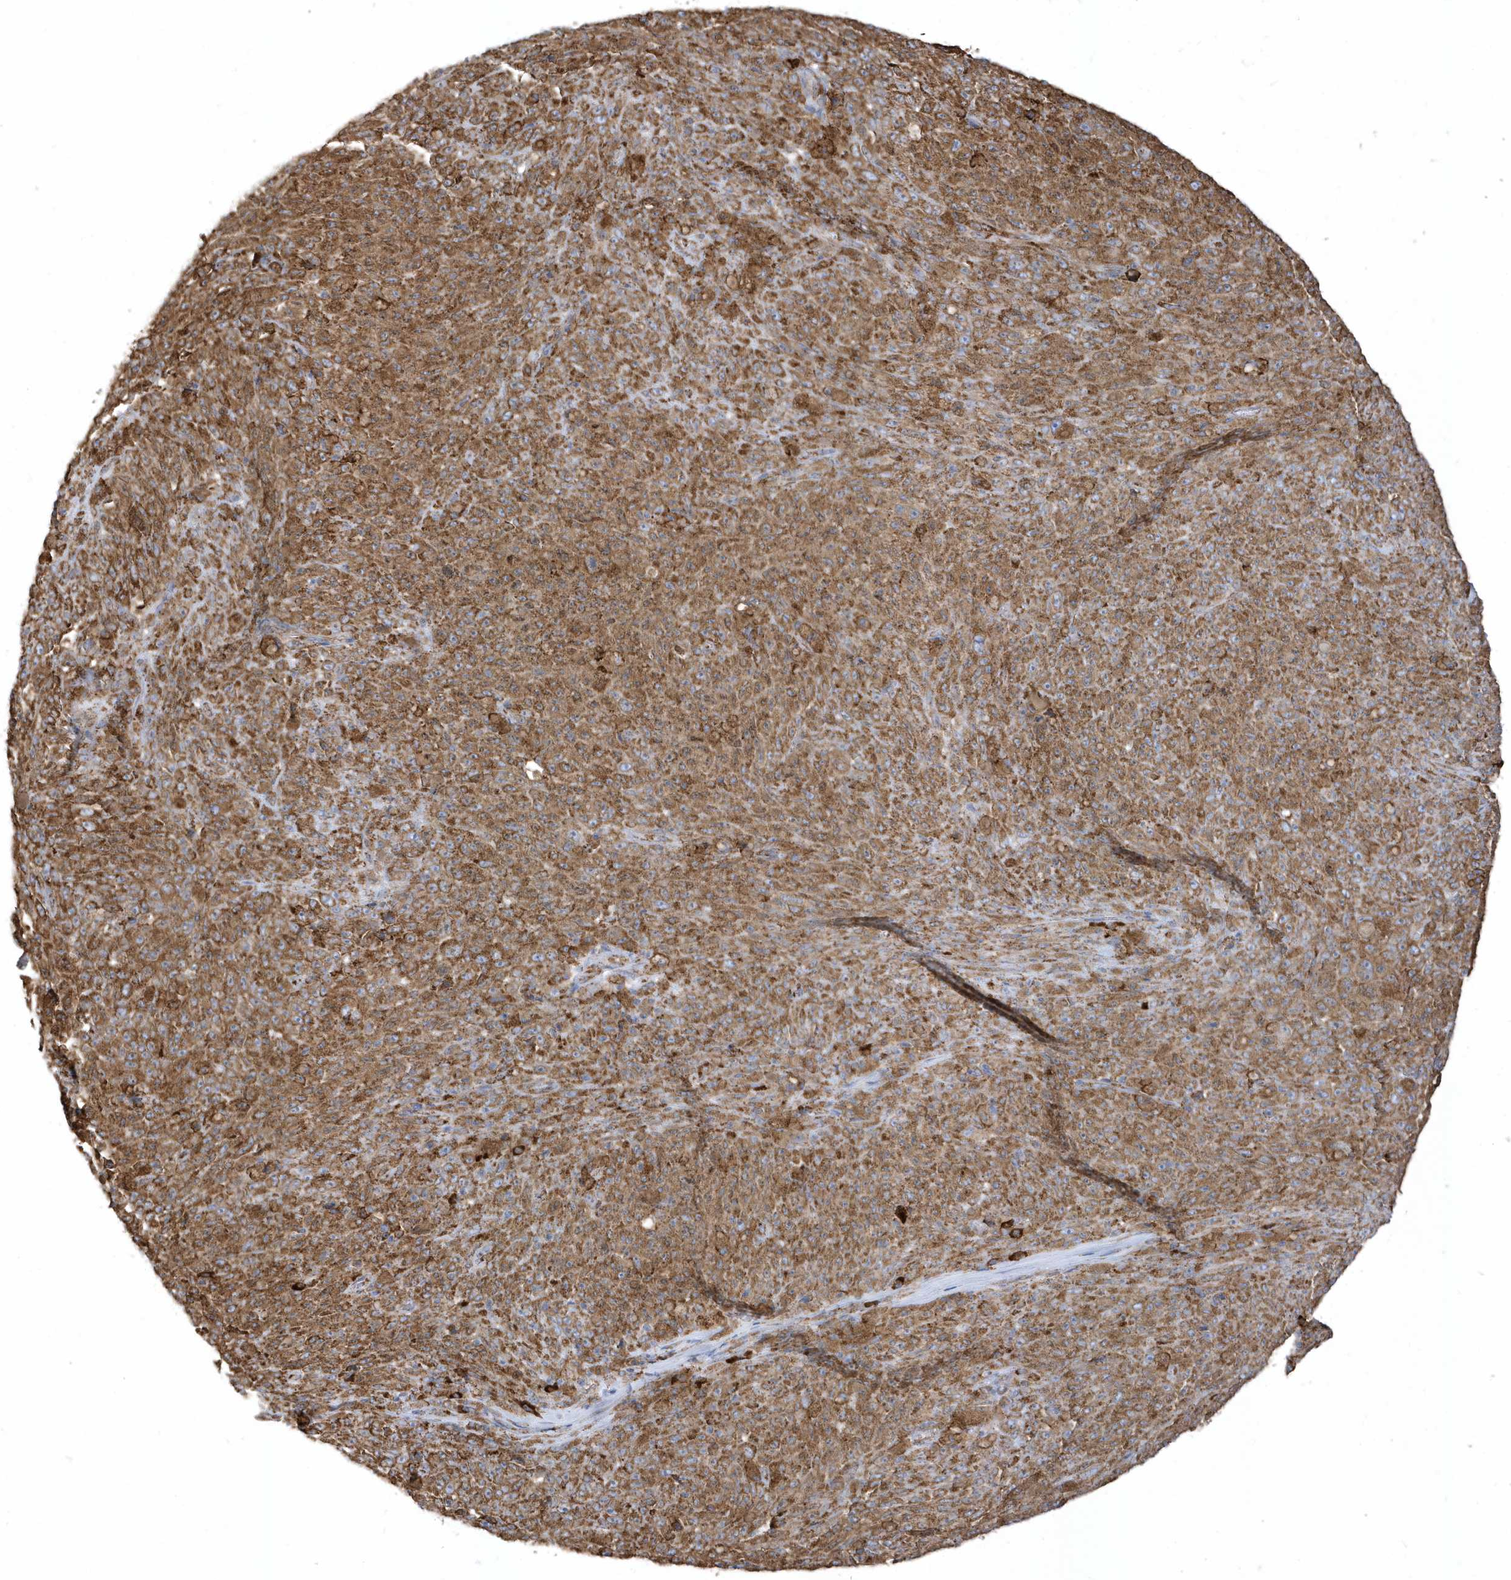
{"staining": {"intensity": "moderate", "quantity": ">75%", "location": "cytoplasmic/membranous"}, "tissue": "melanoma", "cell_type": "Tumor cells", "image_type": "cancer", "snomed": [{"axis": "morphology", "description": "Malignant melanoma, NOS"}, {"axis": "topography", "description": "Skin"}], "caption": "Immunohistochemical staining of malignant melanoma reveals medium levels of moderate cytoplasmic/membranous protein positivity in about >75% of tumor cells.", "gene": "PDIA6", "patient": {"sex": "female", "age": 82}}